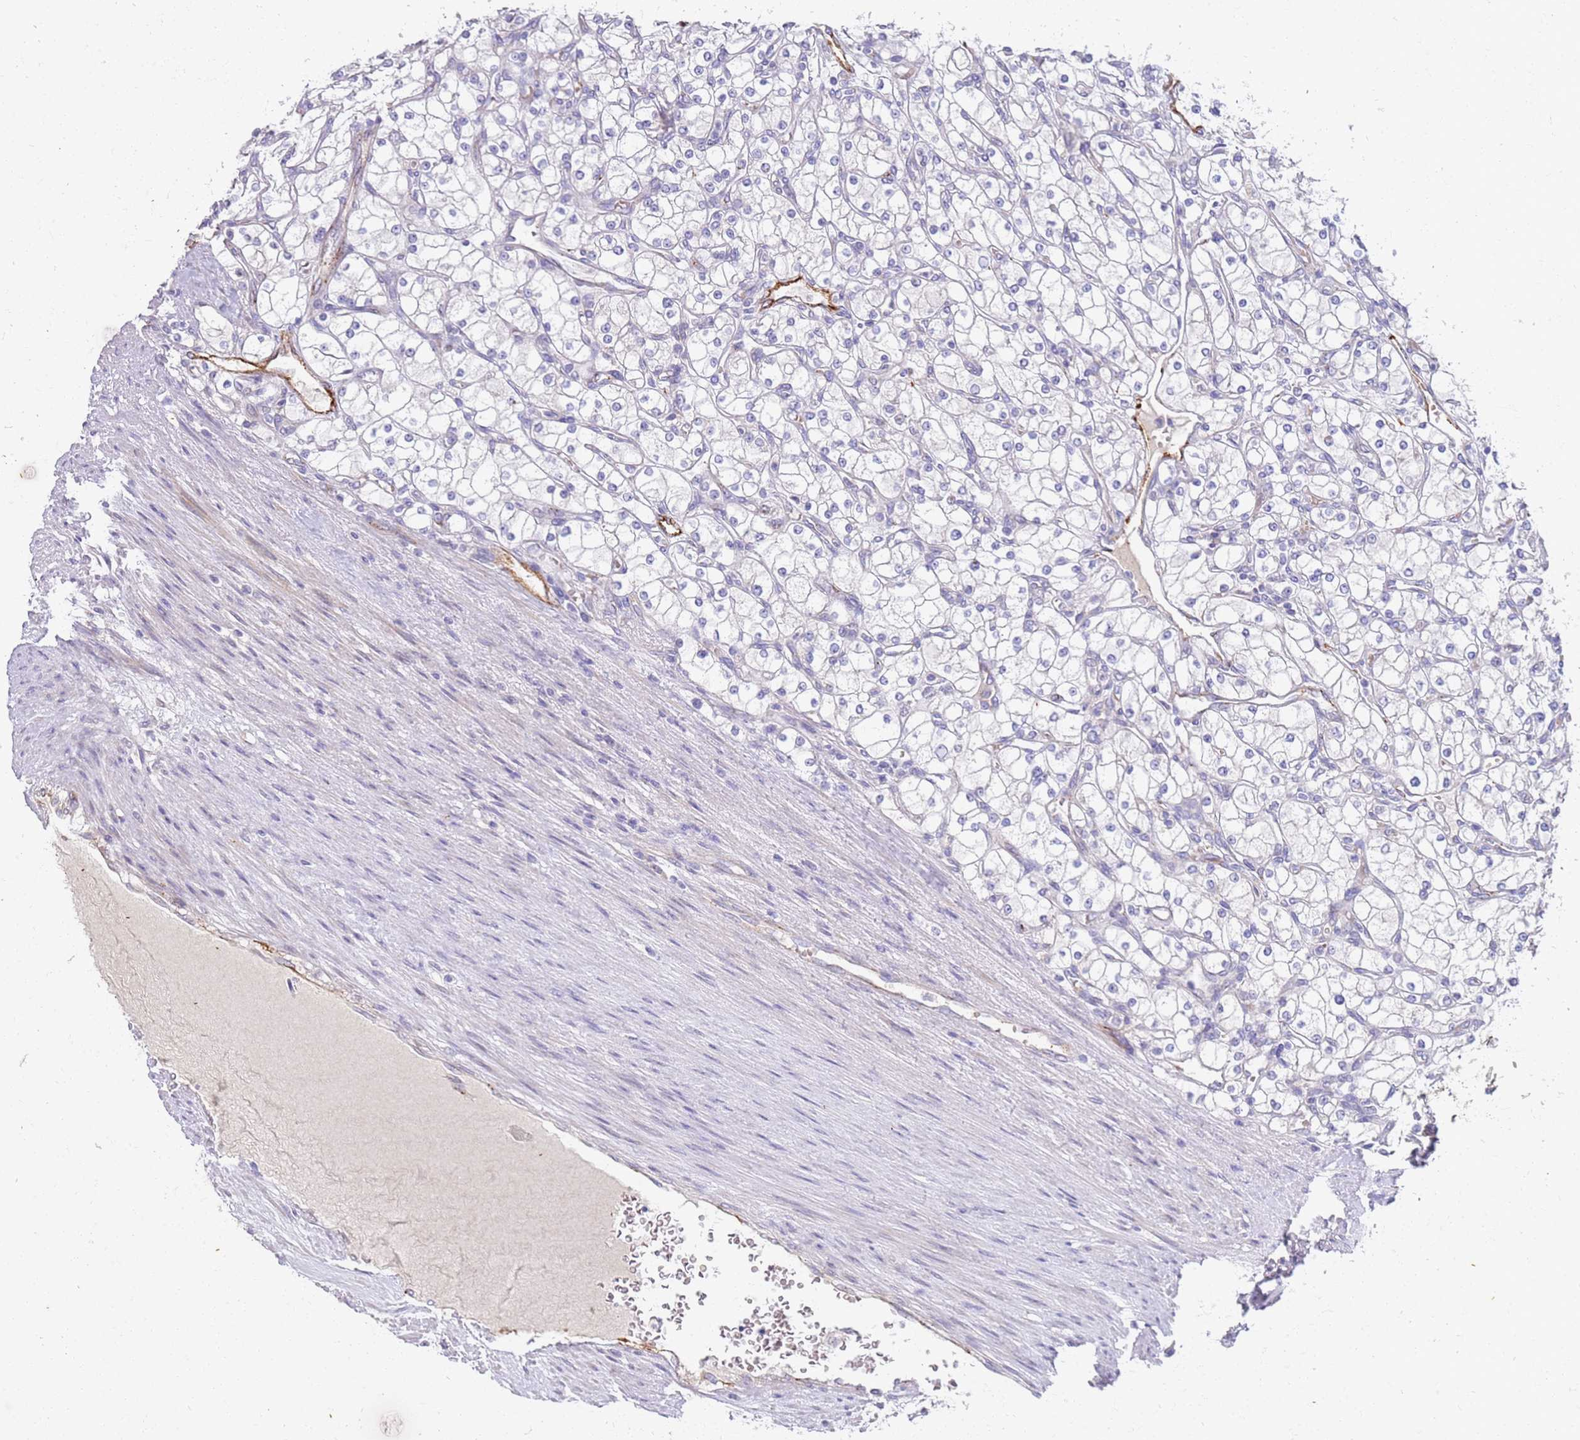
{"staining": {"intensity": "negative", "quantity": "none", "location": "none"}, "tissue": "renal cancer", "cell_type": "Tumor cells", "image_type": "cancer", "snomed": [{"axis": "morphology", "description": "Adenocarcinoma, NOS"}, {"axis": "topography", "description": "Kidney"}], "caption": "High magnification brightfield microscopy of renal adenocarcinoma stained with DAB (3,3'-diaminobenzidine) (brown) and counterstained with hematoxylin (blue): tumor cells show no significant staining.", "gene": "NMUR2", "patient": {"sex": "male", "age": 80}}